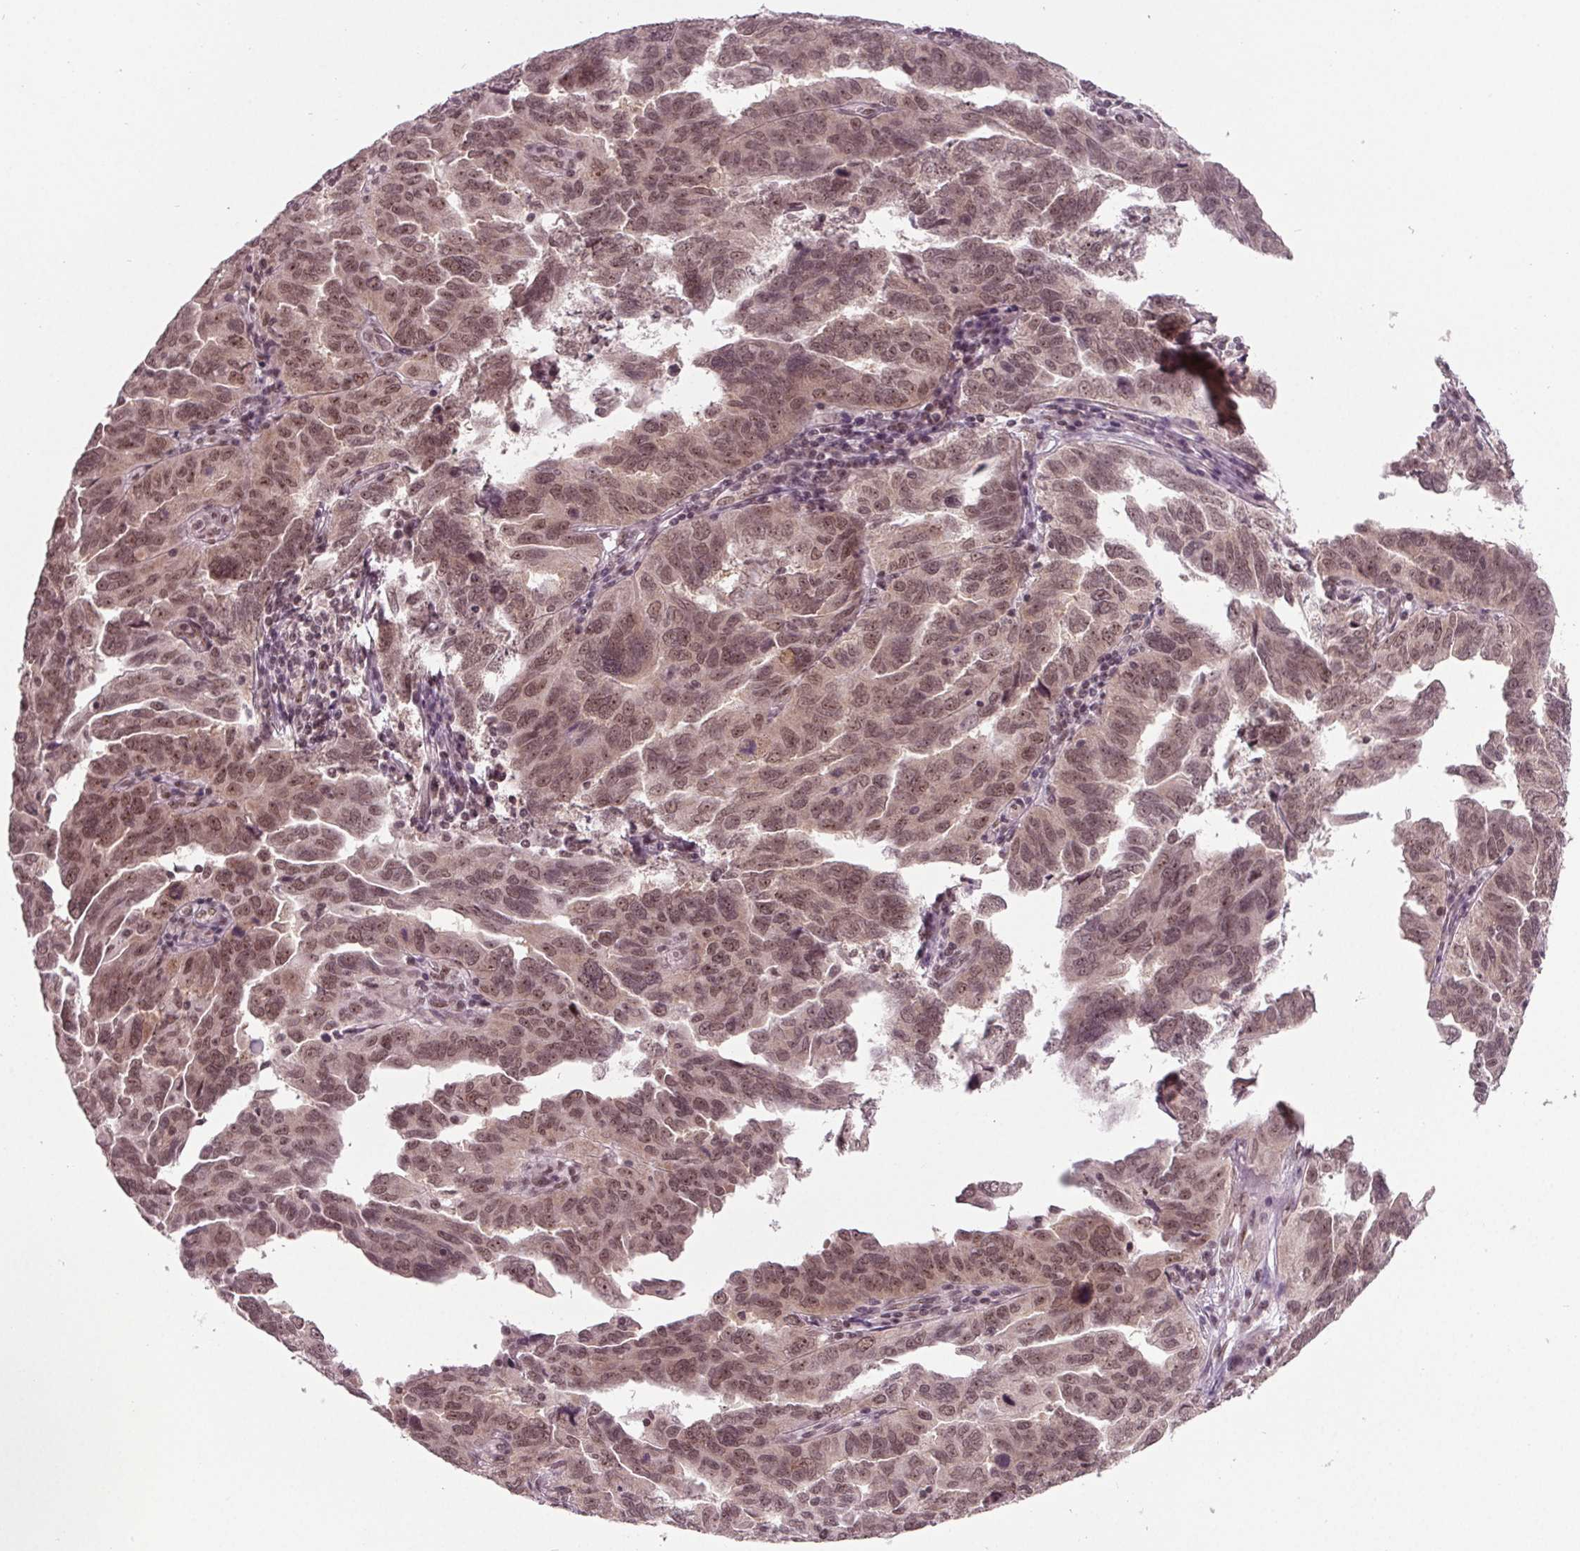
{"staining": {"intensity": "moderate", "quantity": ">75%", "location": "nuclear"}, "tissue": "ovarian cancer", "cell_type": "Tumor cells", "image_type": "cancer", "snomed": [{"axis": "morphology", "description": "Cystadenocarcinoma, serous, NOS"}, {"axis": "topography", "description": "Ovary"}], "caption": "An immunohistochemistry (IHC) histopathology image of tumor tissue is shown. Protein staining in brown highlights moderate nuclear positivity in ovarian serous cystadenocarcinoma within tumor cells. (IHC, brightfield microscopy, high magnification).", "gene": "DDX41", "patient": {"sex": "female", "age": 64}}